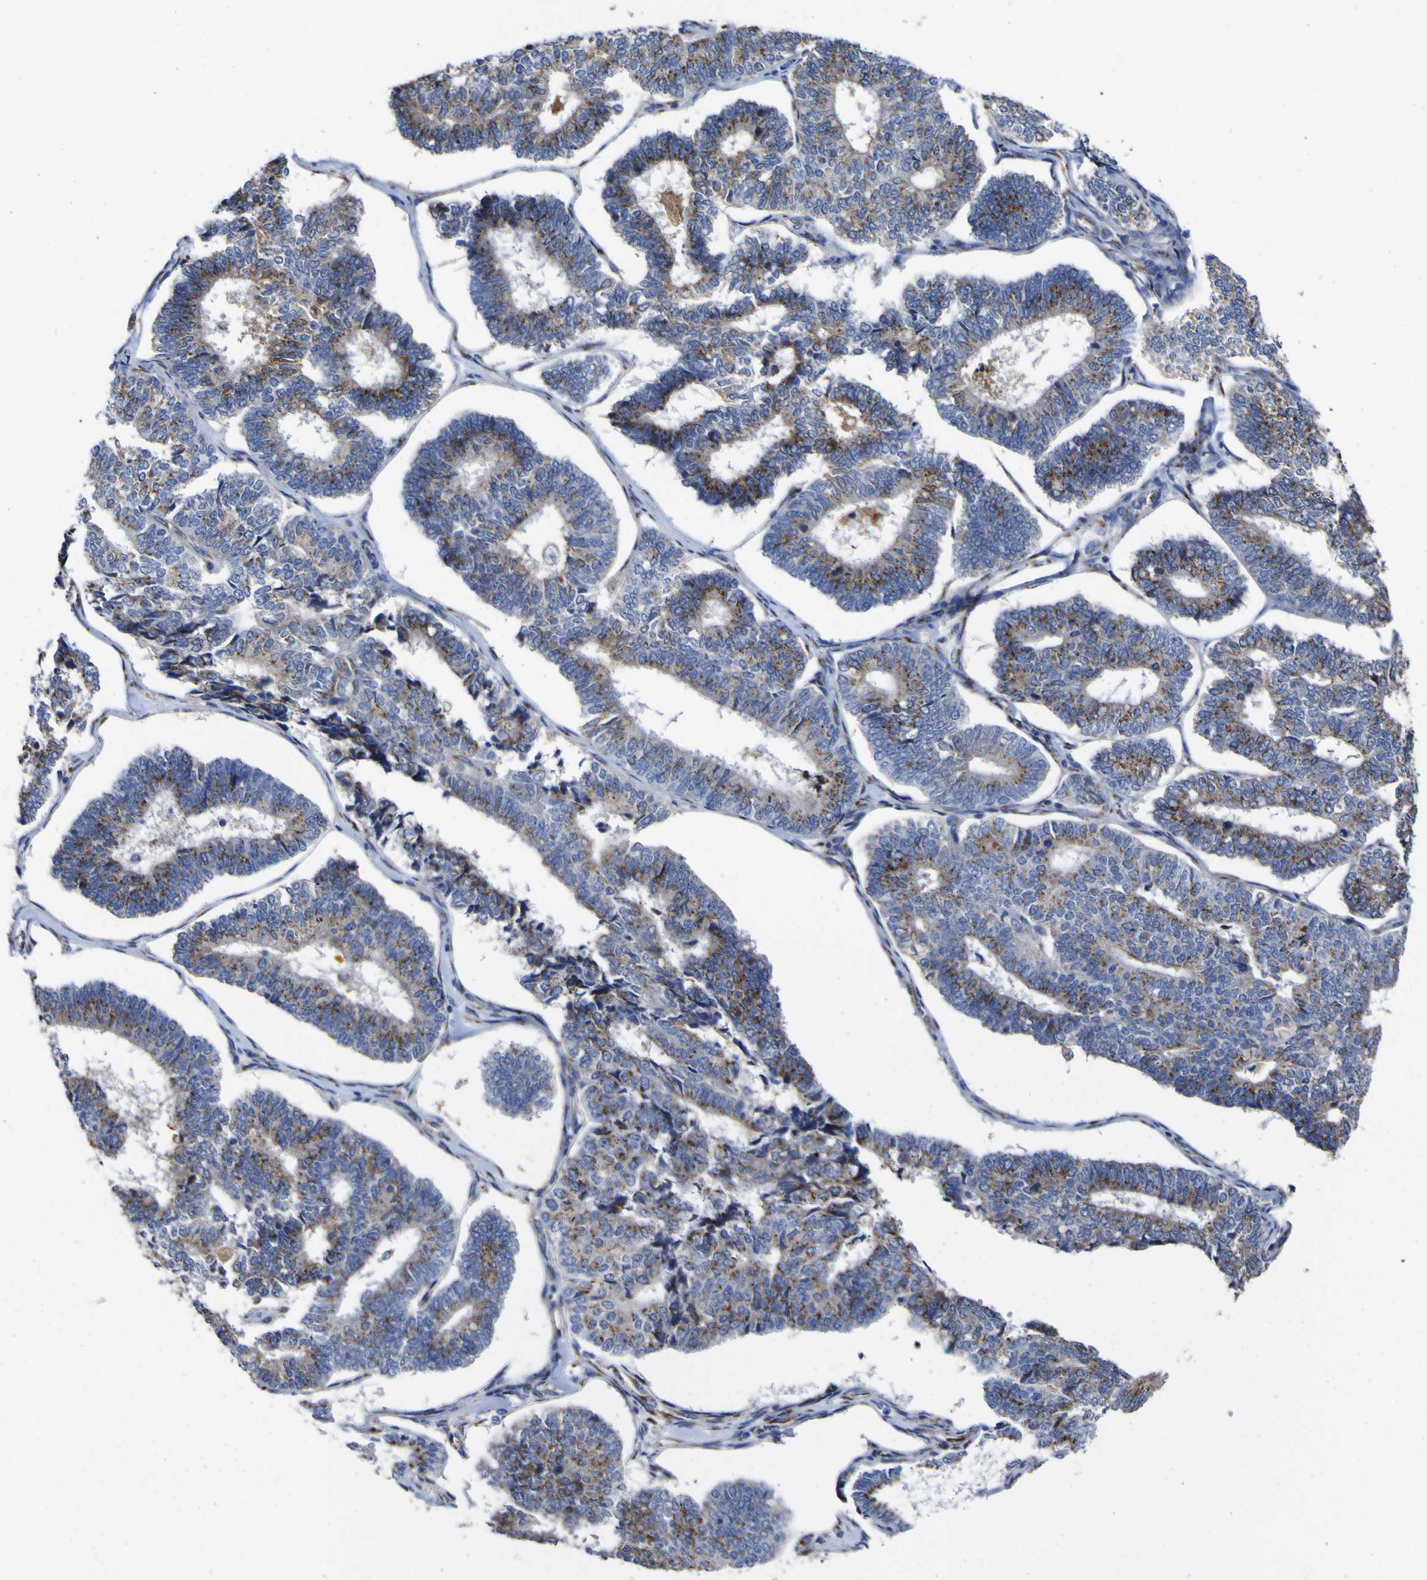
{"staining": {"intensity": "moderate", "quantity": "25%-75%", "location": "cytoplasmic/membranous"}, "tissue": "endometrial cancer", "cell_type": "Tumor cells", "image_type": "cancer", "snomed": [{"axis": "morphology", "description": "Adenocarcinoma, NOS"}, {"axis": "topography", "description": "Endometrium"}], "caption": "Endometrial cancer (adenocarcinoma) stained with a brown dye reveals moderate cytoplasmic/membranous positive staining in about 25%-75% of tumor cells.", "gene": "GOLM1", "patient": {"sex": "female", "age": 70}}